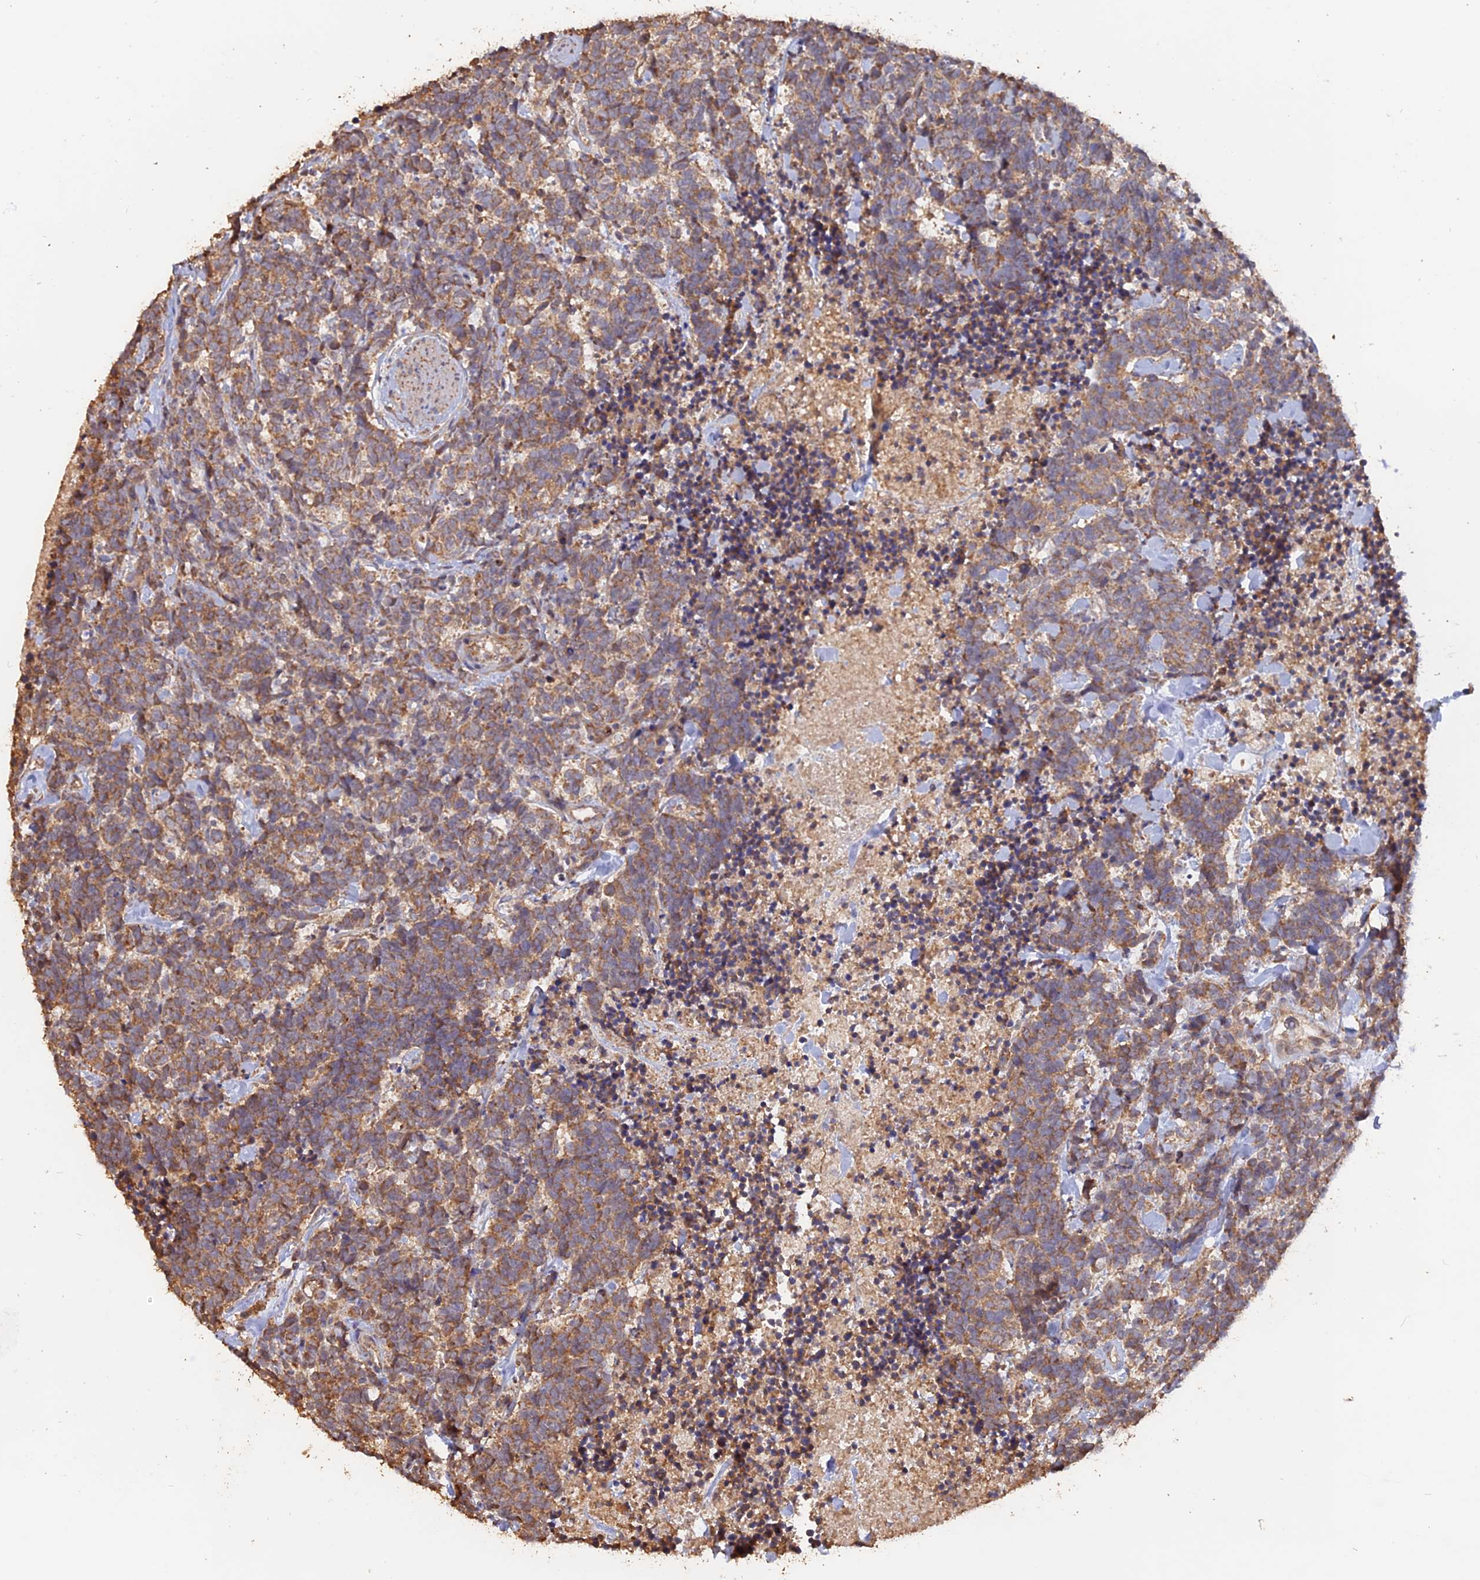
{"staining": {"intensity": "moderate", "quantity": ">75%", "location": "cytoplasmic/membranous"}, "tissue": "carcinoid", "cell_type": "Tumor cells", "image_type": "cancer", "snomed": [{"axis": "morphology", "description": "Carcinoma, NOS"}, {"axis": "morphology", "description": "Carcinoid, malignant, NOS"}, {"axis": "topography", "description": "Prostate"}], "caption": "Immunohistochemical staining of carcinoid (malignant) displays medium levels of moderate cytoplasmic/membranous staining in approximately >75% of tumor cells.", "gene": "LAYN", "patient": {"sex": "male", "age": 57}}